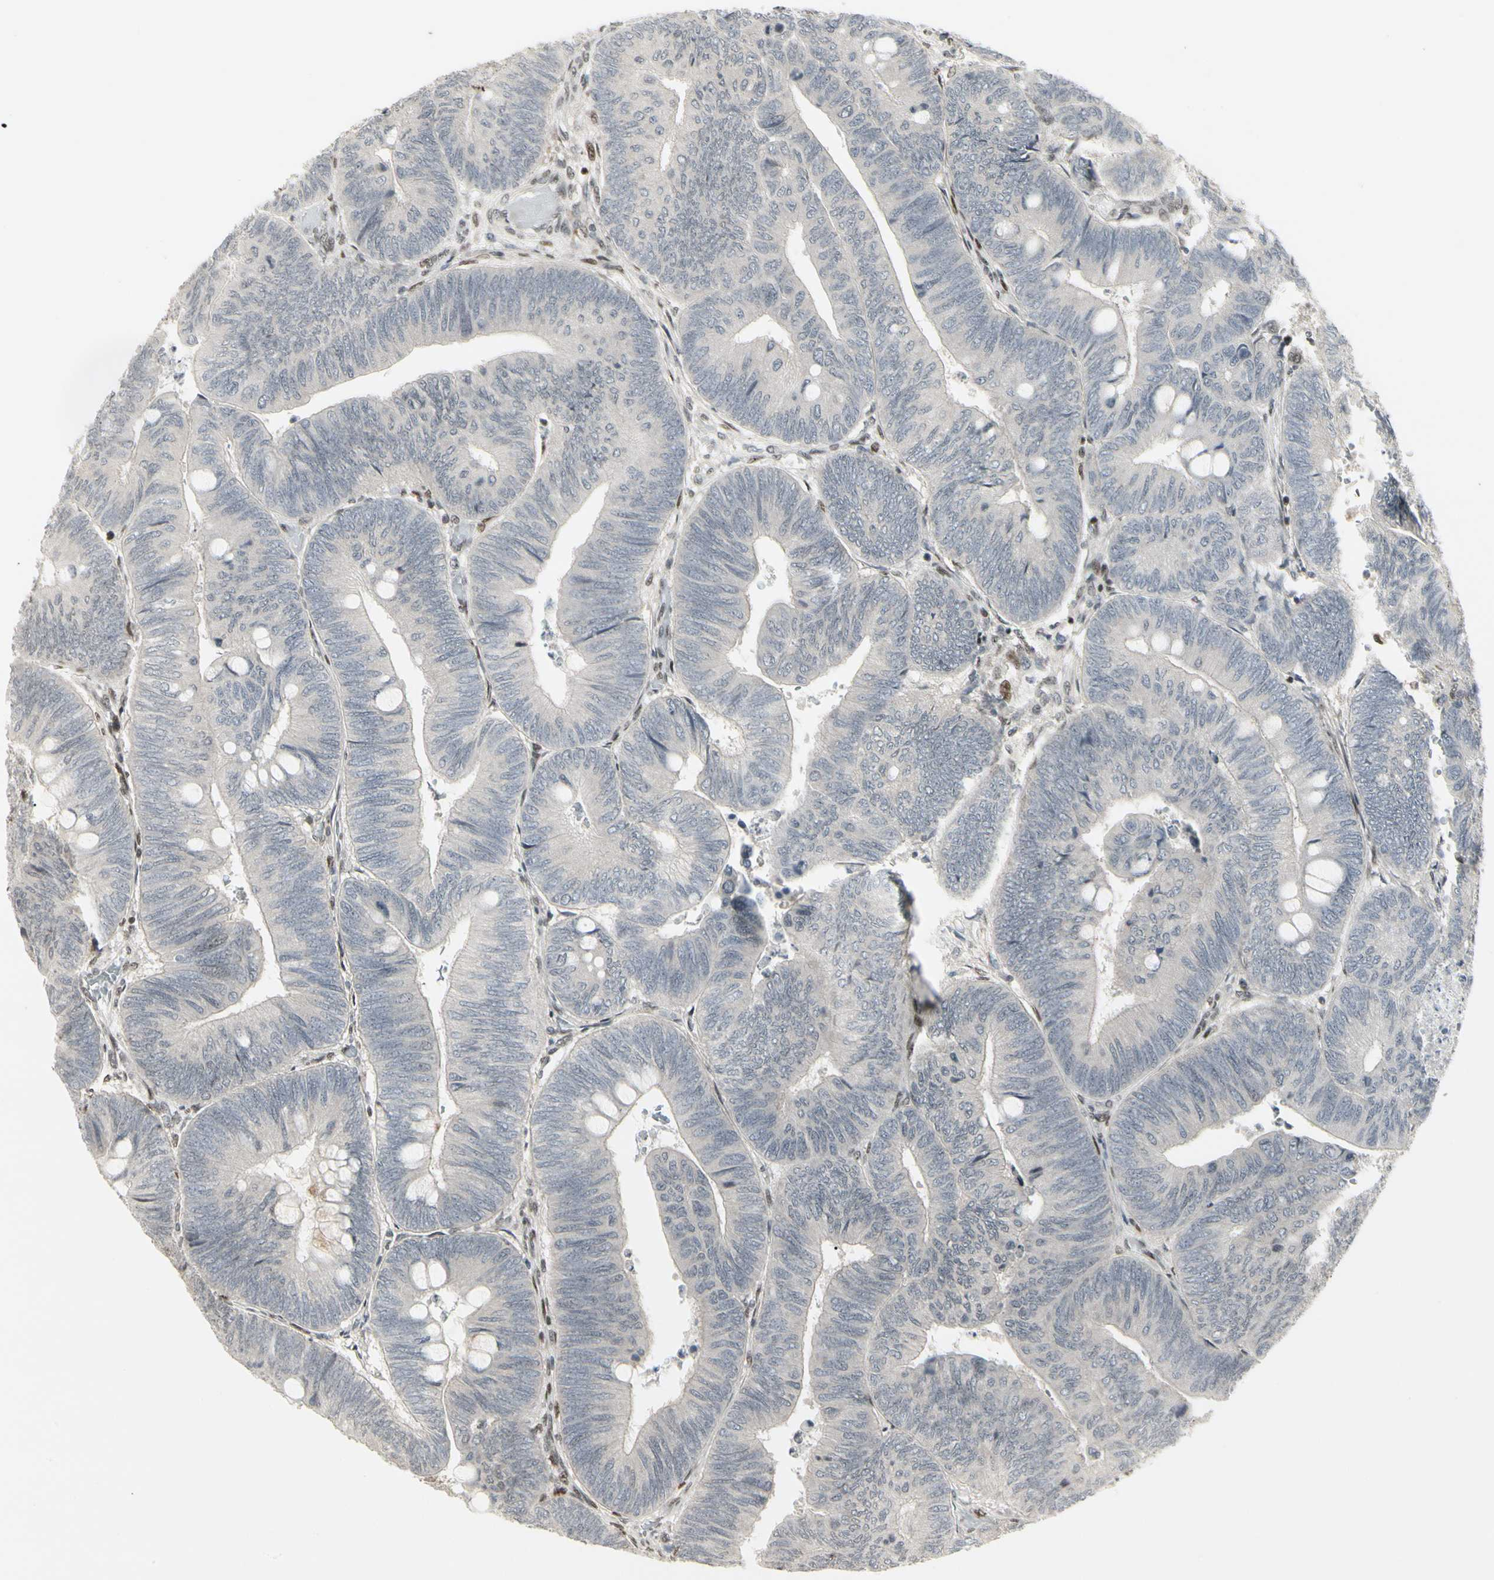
{"staining": {"intensity": "weak", "quantity": "<25%", "location": "cytoplasmic/membranous"}, "tissue": "colorectal cancer", "cell_type": "Tumor cells", "image_type": "cancer", "snomed": [{"axis": "morphology", "description": "Normal tissue, NOS"}, {"axis": "morphology", "description": "Adenocarcinoma, NOS"}, {"axis": "topography", "description": "Rectum"}, {"axis": "topography", "description": "Peripheral nerve tissue"}], "caption": "A histopathology image of human adenocarcinoma (colorectal) is negative for staining in tumor cells.", "gene": "FOXJ2", "patient": {"sex": "male", "age": 92}}